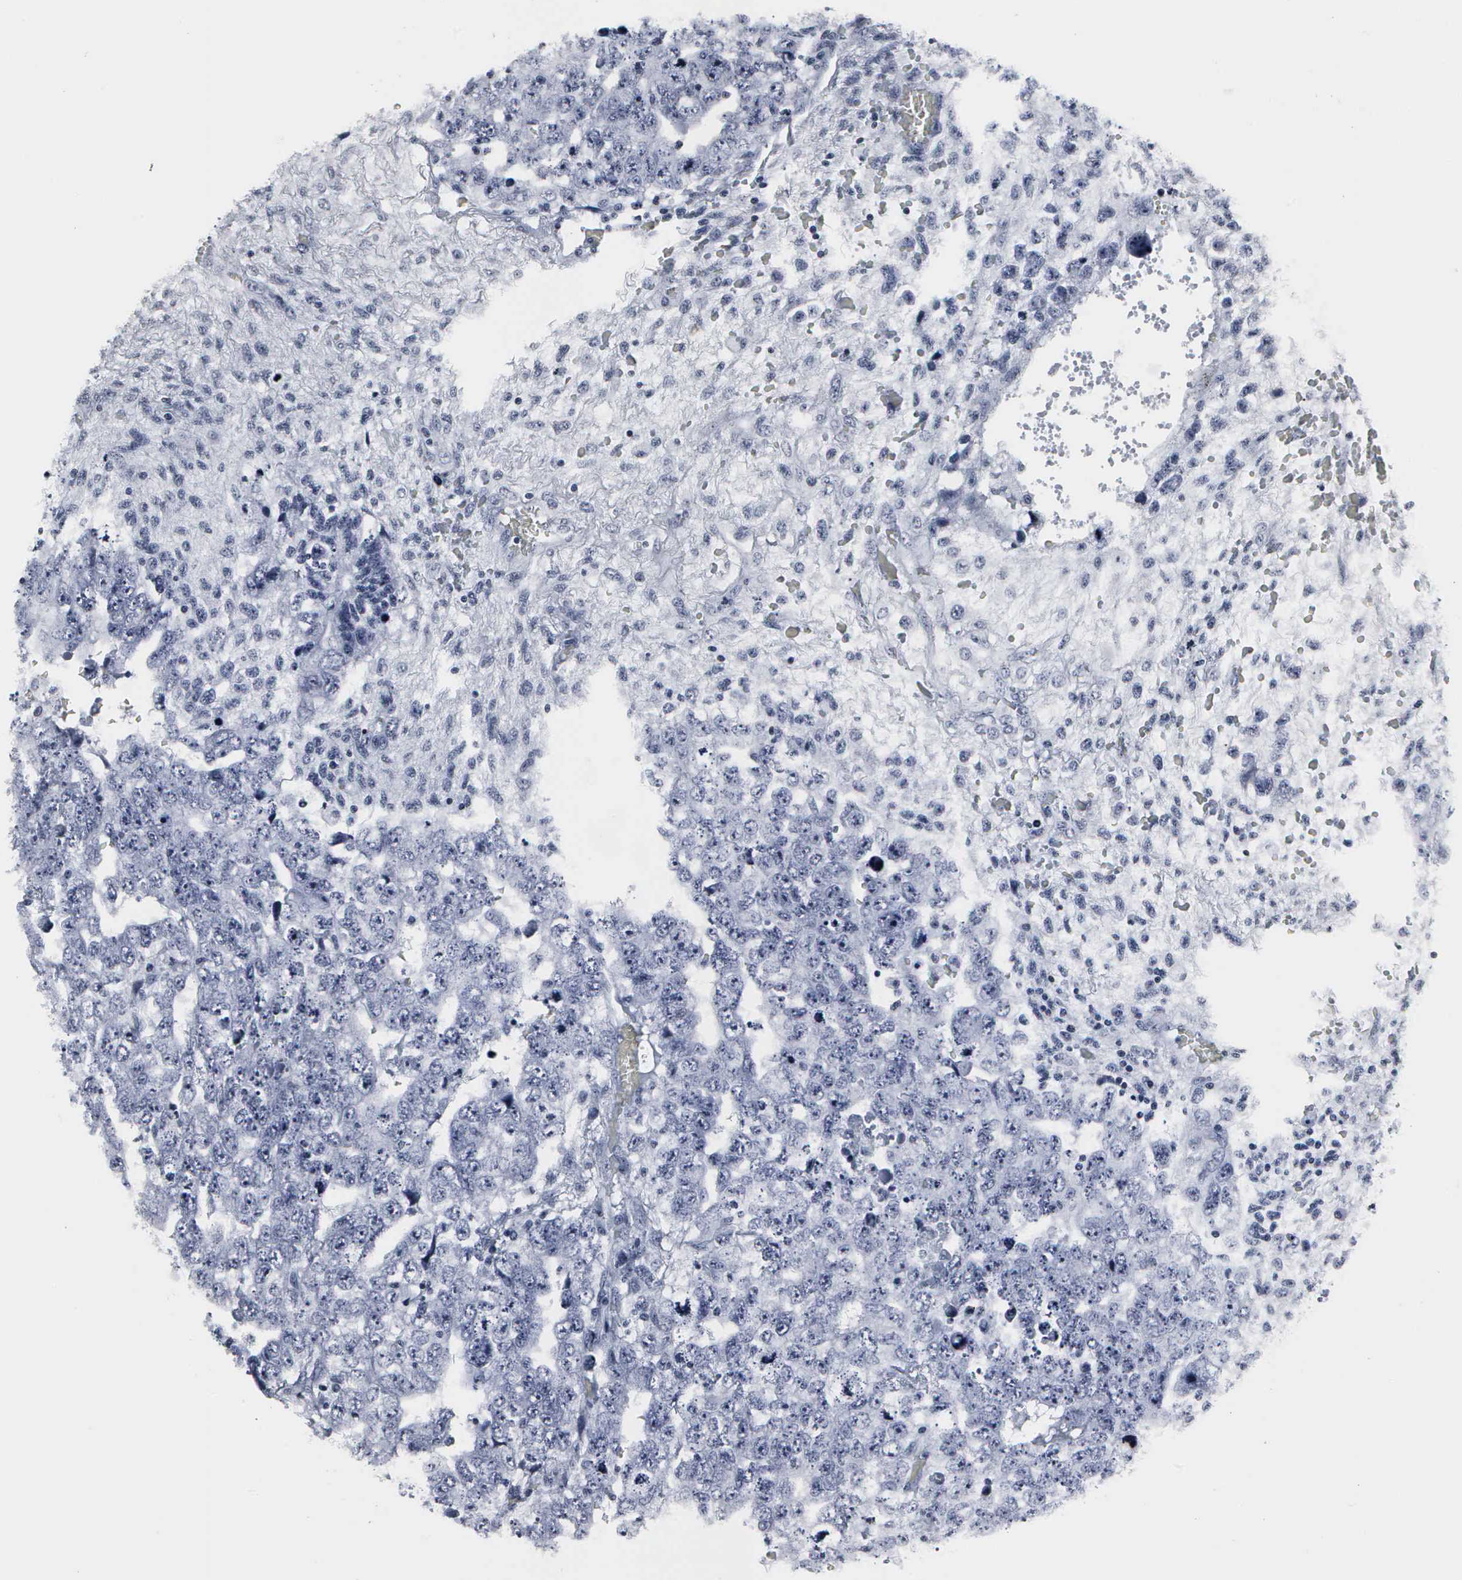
{"staining": {"intensity": "negative", "quantity": "none", "location": "none"}, "tissue": "testis cancer", "cell_type": "Tumor cells", "image_type": "cancer", "snomed": [{"axis": "morphology", "description": "Carcinoma, Embryonal, NOS"}, {"axis": "topography", "description": "Testis"}], "caption": "Tumor cells show no significant protein expression in testis cancer (embryonal carcinoma).", "gene": "DGCR2", "patient": {"sex": "male", "age": 36}}